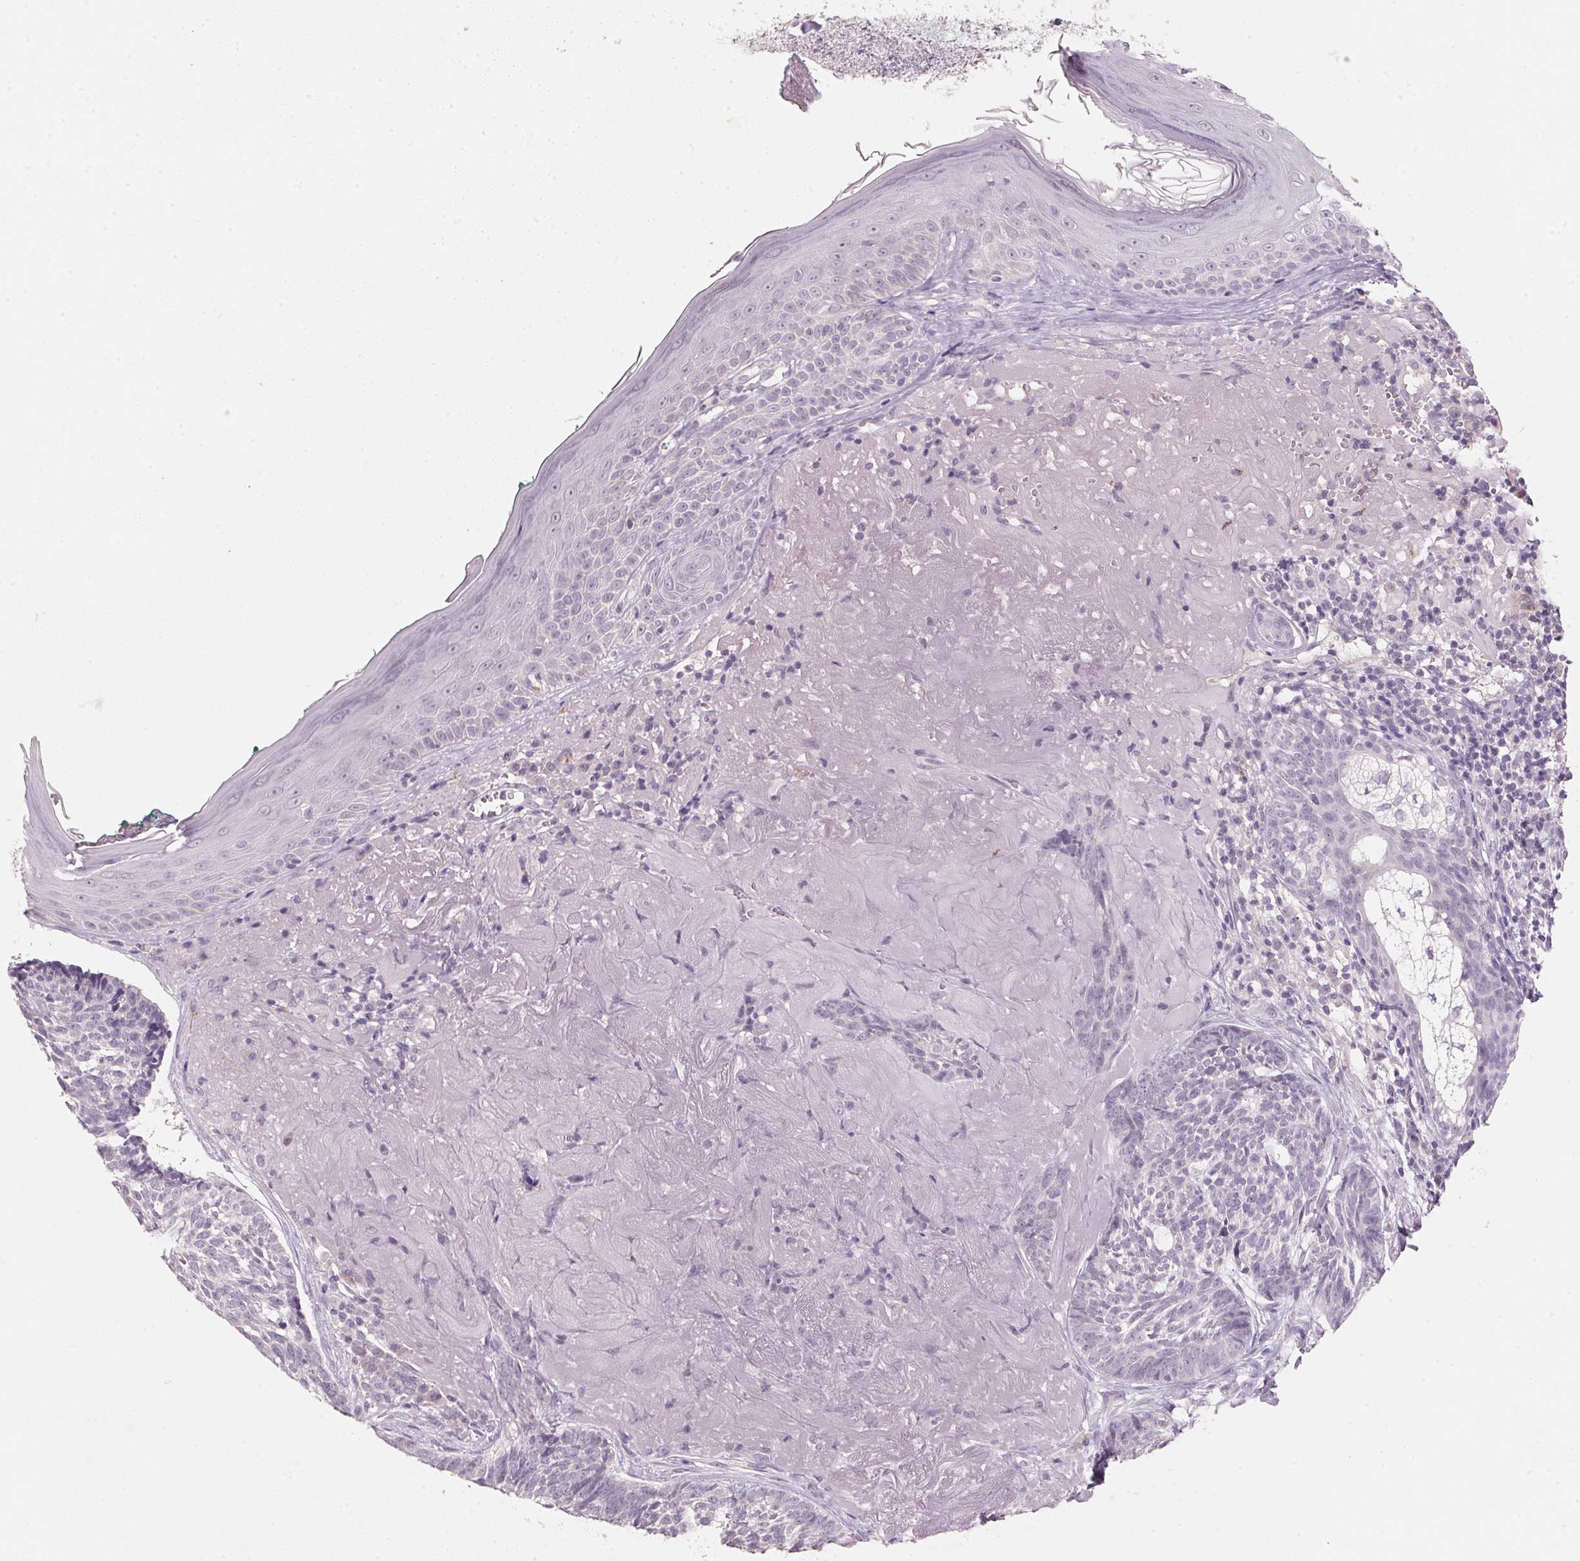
{"staining": {"intensity": "negative", "quantity": "none", "location": "none"}, "tissue": "skin cancer", "cell_type": "Tumor cells", "image_type": "cancer", "snomed": [{"axis": "morphology", "description": "Basal cell carcinoma"}, {"axis": "topography", "description": "Skin"}, {"axis": "topography", "description": "Skin of face"}], "caption": "Tumor cells are negative for protein expression in human skin basal cell carcinoma.", "gene": "CXCL5", "patient": {"sex": "female", "age": 95}}